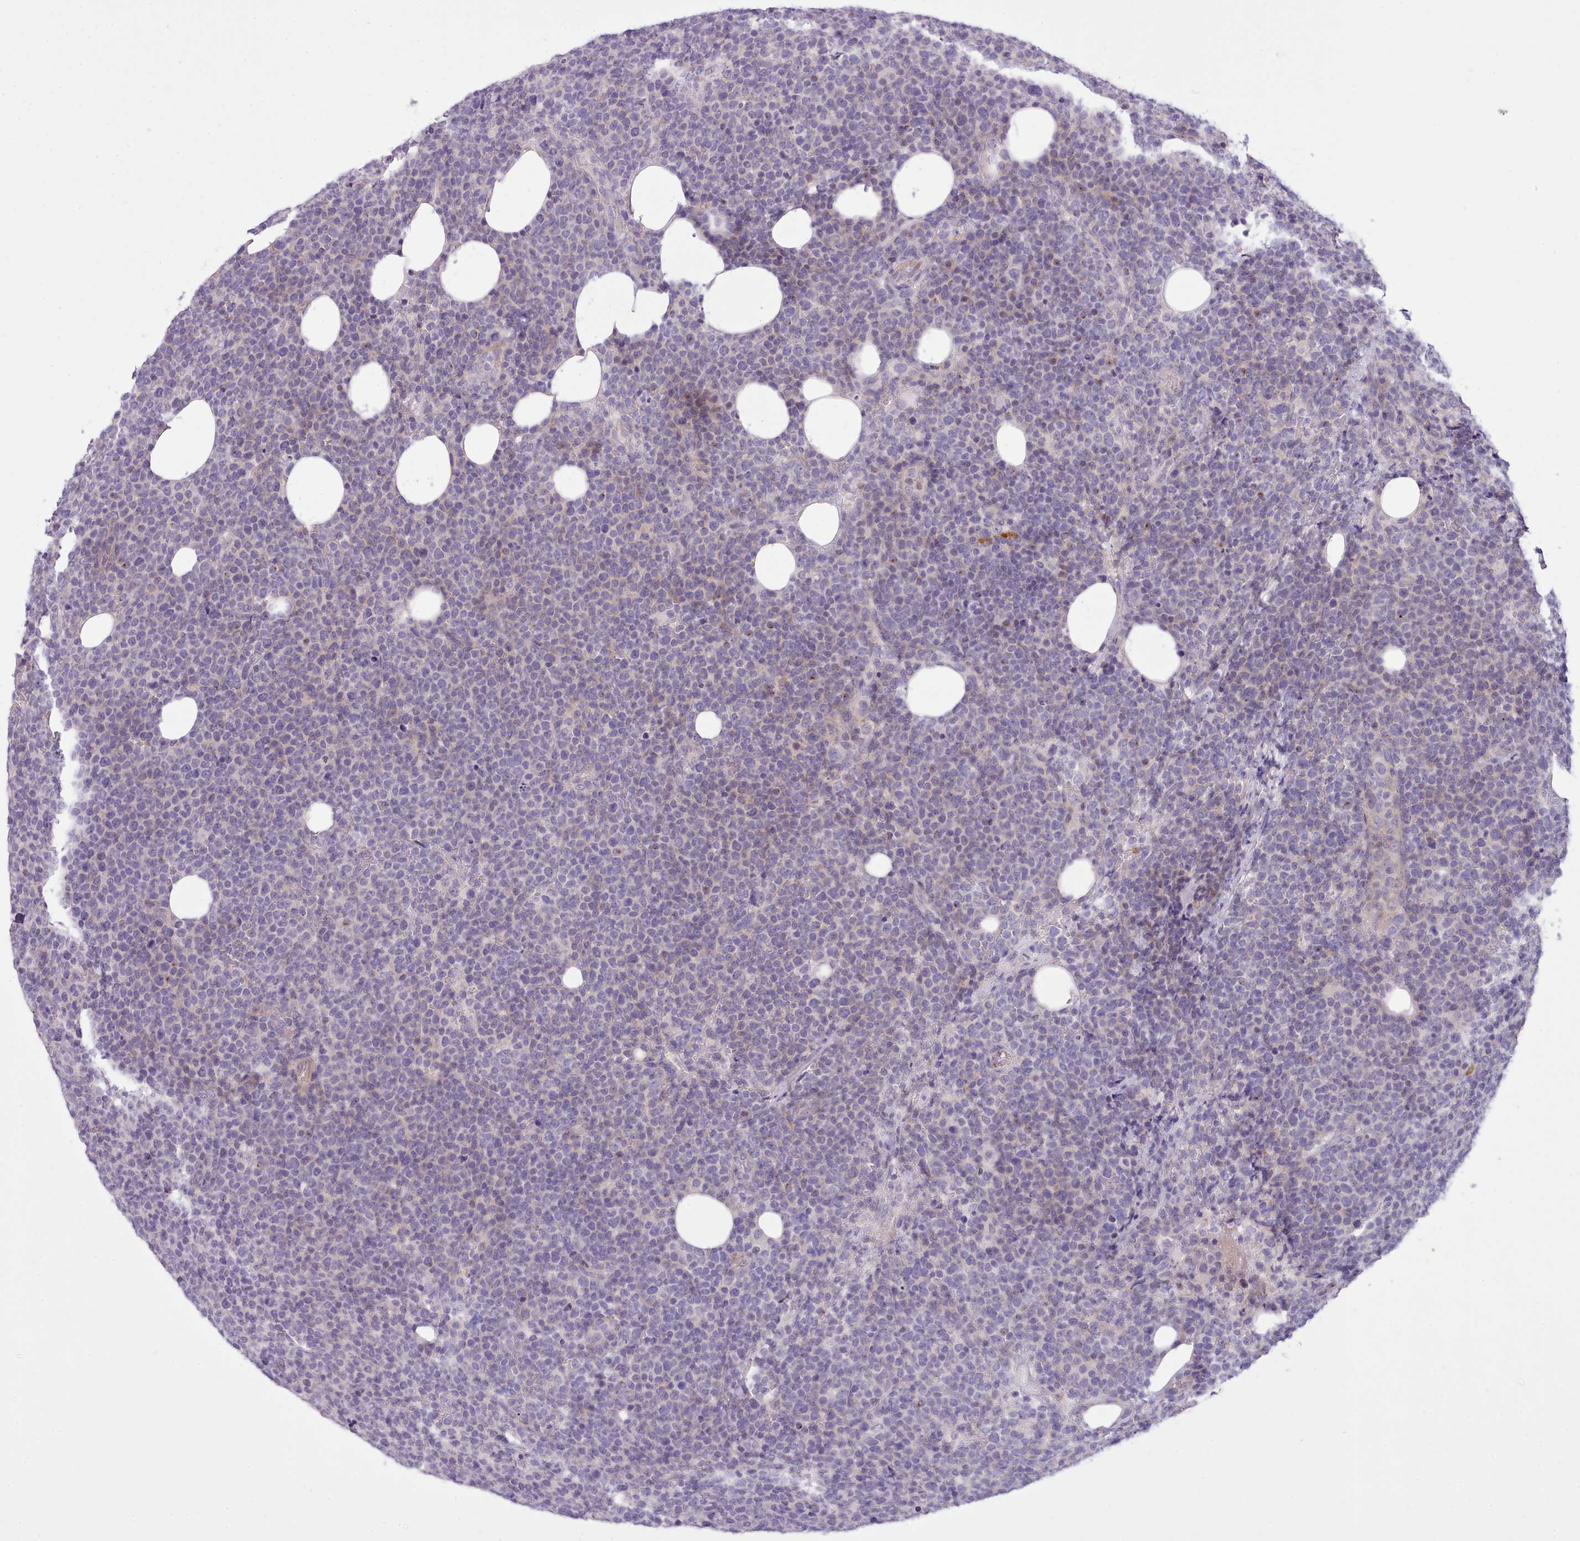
{"staining": {"intensity": "negative", "quantity": "none", "location": "none"}, "tissue": "lymphoma", "cell_type": "Tumor cells", "image_type": "cancer", "snomed": [{"axis": "morphology", "description": "Malignant lymphoma, non-Hodgkin's type, High grade"}, {"axis": "topography", "description": "Lymph node"}], "caption": "DAB immunohistochemical staining of malignant lymphoma, non-Hodgkin's type (high-grade) reveals no significant positivity in tumor cells.", "gene": "CYP2A13", "patient": {"sex": "male", "age": 61}}